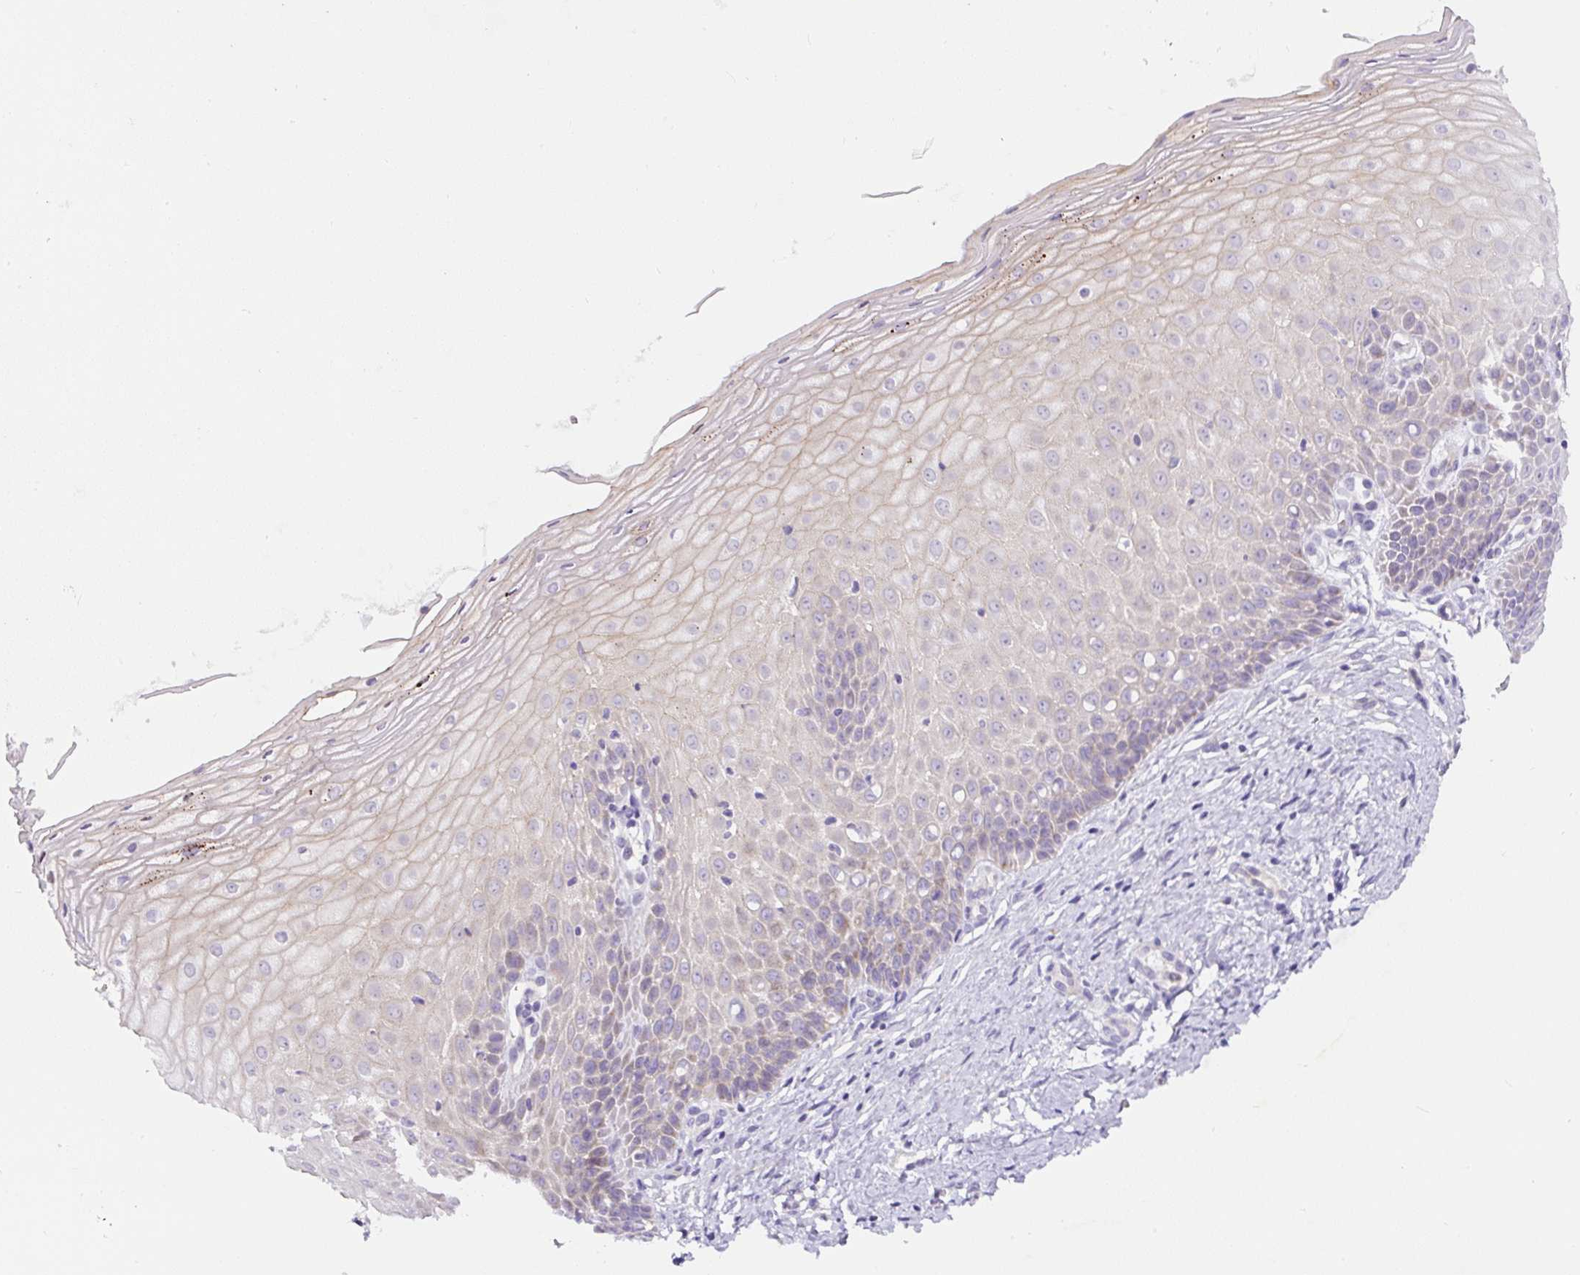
{"staining": {"intensity": "negative", "quantity": "none", "location": "none"}, "tissue": "cervix", "cell_type": "Glandular cells", "image_type": "normal", "snomed": [{"axis": "morphology", "description": "Normal tissue, NOS"}, {"axis": "topography", "description": "Cervix"}], "caption": "This histopathology image is of benign cervix stained with immunohistochemistry to label a protein in brown with the nuclei are counter-stained blue. There is no expression in glandular cells. The staining is performed using DAB (3,3'-diaminobenzidine) brown chromogen with nuclei counter-stained in using hematoxylin.", "gene": "HPS4", "patient": {"sex": "female", "age": 36}}